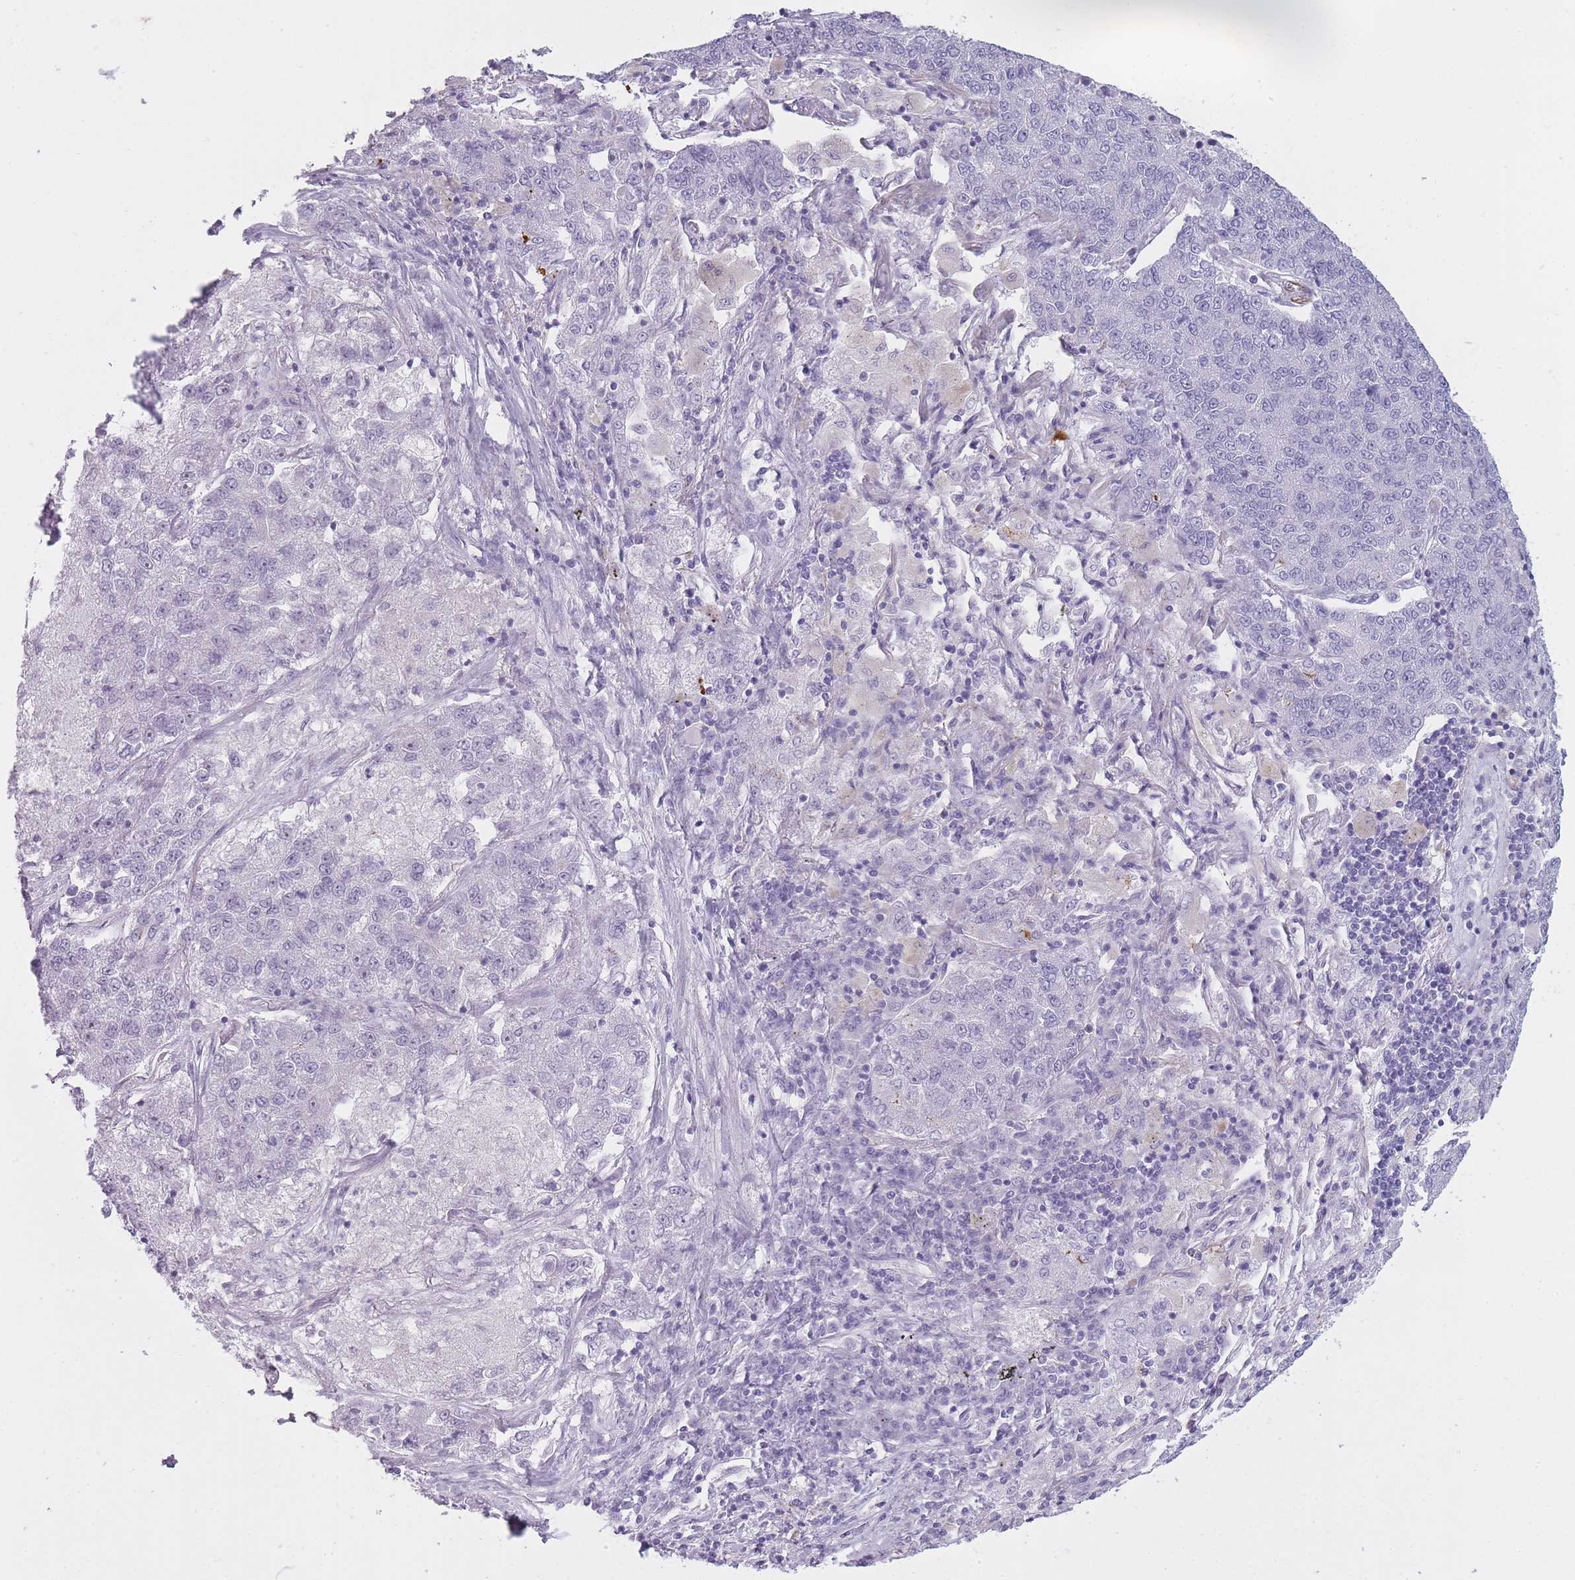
{"staining": {"intensity": "negative", "quantity": "none", "location": "none"}, "tissue": "lung cancer", "cell_type": "Tumor cells", "image_type": "cancer", "snomed": [{"axis": "morphology", "description": "Adenocarcinoma, NOS"}, {"axis": "topography", "description": "Lung"}], "caption": "Protein analysis of lung adenocarcinoma displays no significant expression in tumor cells. (DAB (3,3'-diaminobenzidine) immunohistochemistry (IHC) visualized using brightfield microscopy, high magnification).", "gene": "GOLGA6D", "patient": {"sex": "male", "age": 49}}